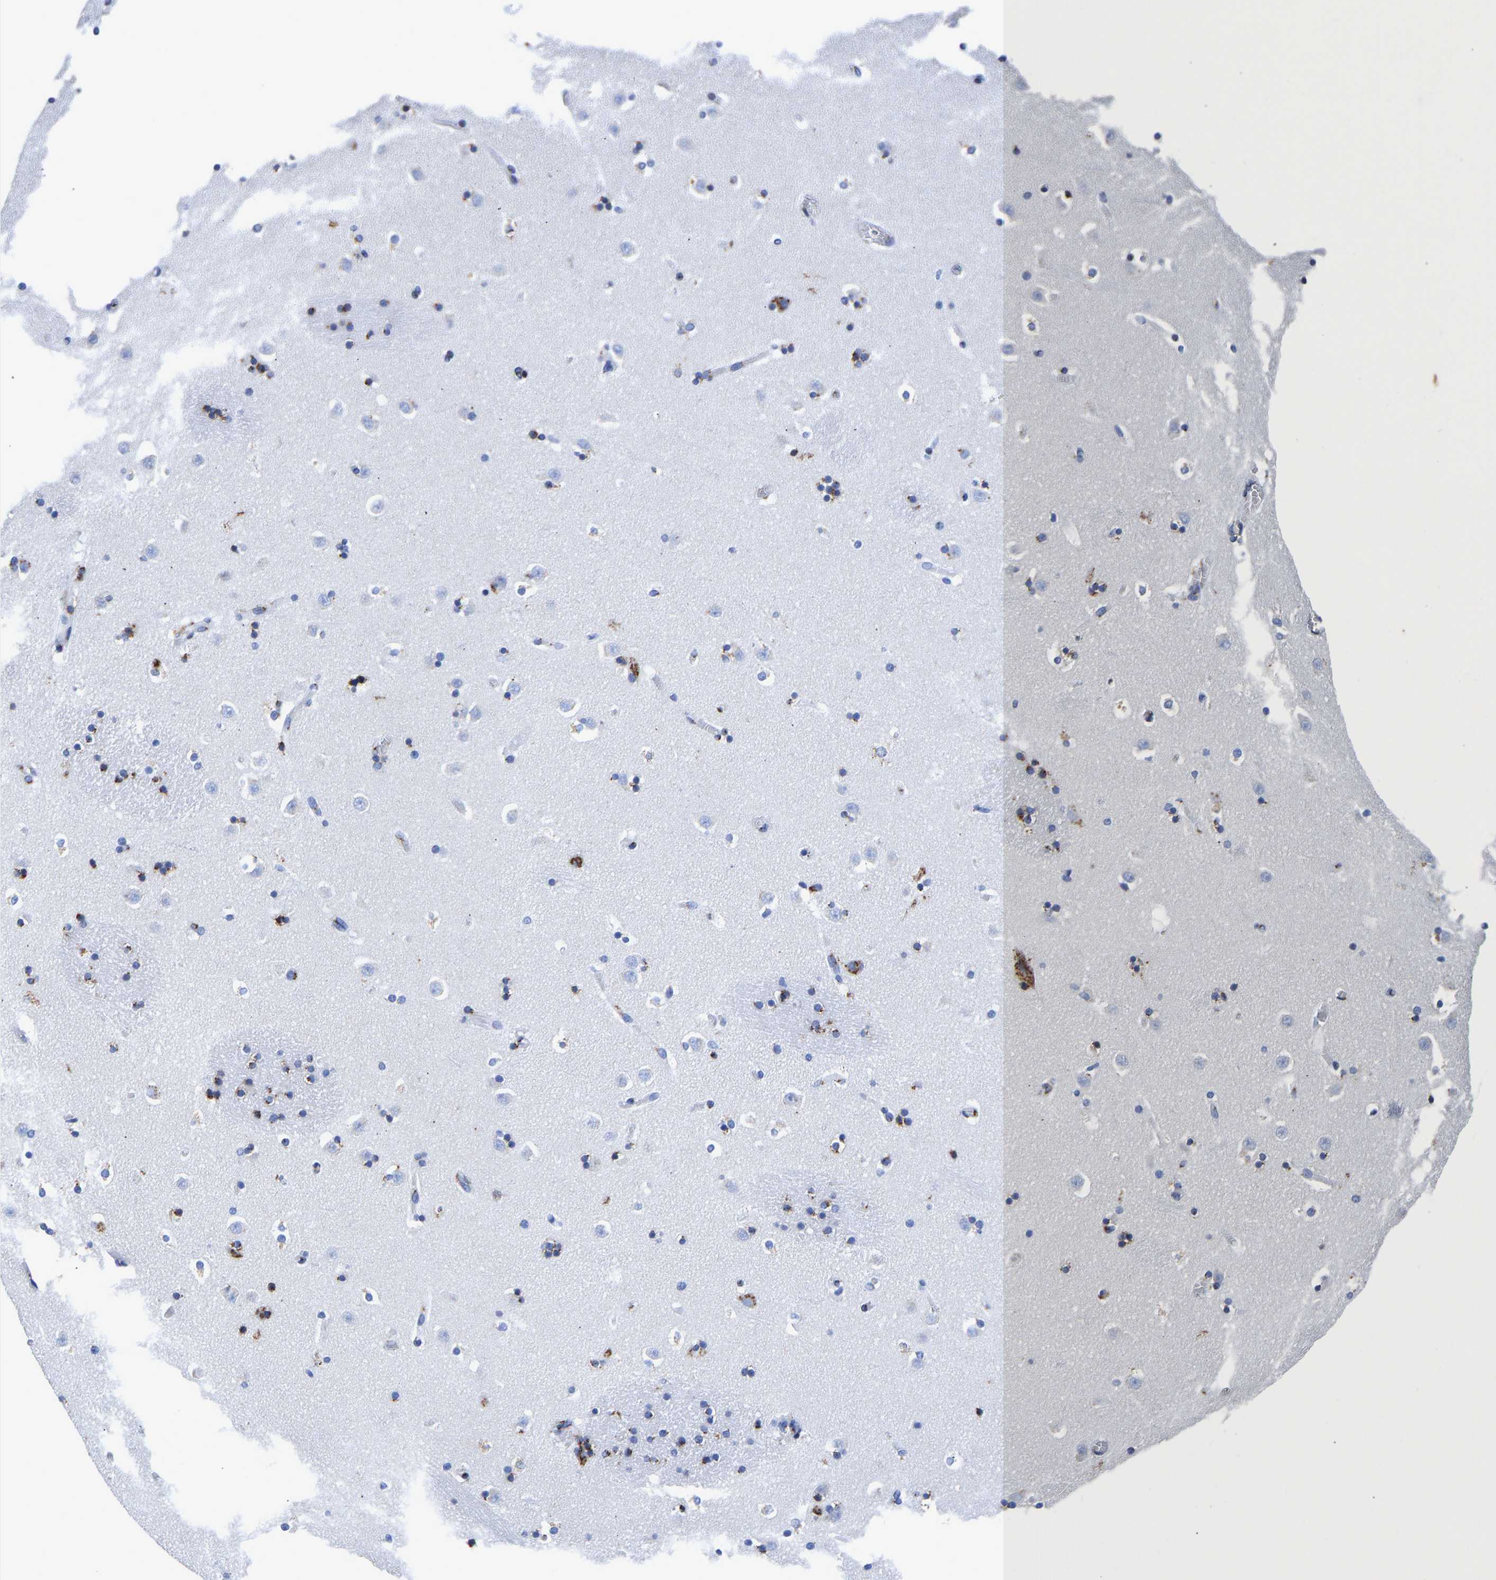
{"staining": {"intensity": "strong", "quantity": ">75%", "location": "cytoplasmic/membranous"}, "tissue": "caudate", "cell_type": "Glial cells", "image_type": "normal", "snomed": [{"axis": "morphology", "description": "Normal tissue, NOS"}, {"axis": "topography", "description": "Lateral ventricle wall"}], "caption": "Glial cells exhibit high levels of strong cytoplasmic/membranous expression in approximately >75% of cells in benign human caudate. (DAB (3,3'-diaminobenzidine) = brown stain, brightfield microscopy at high magnification).", "gene": "TMEM87A", "patient": {"sex": "male", "age": 45}}